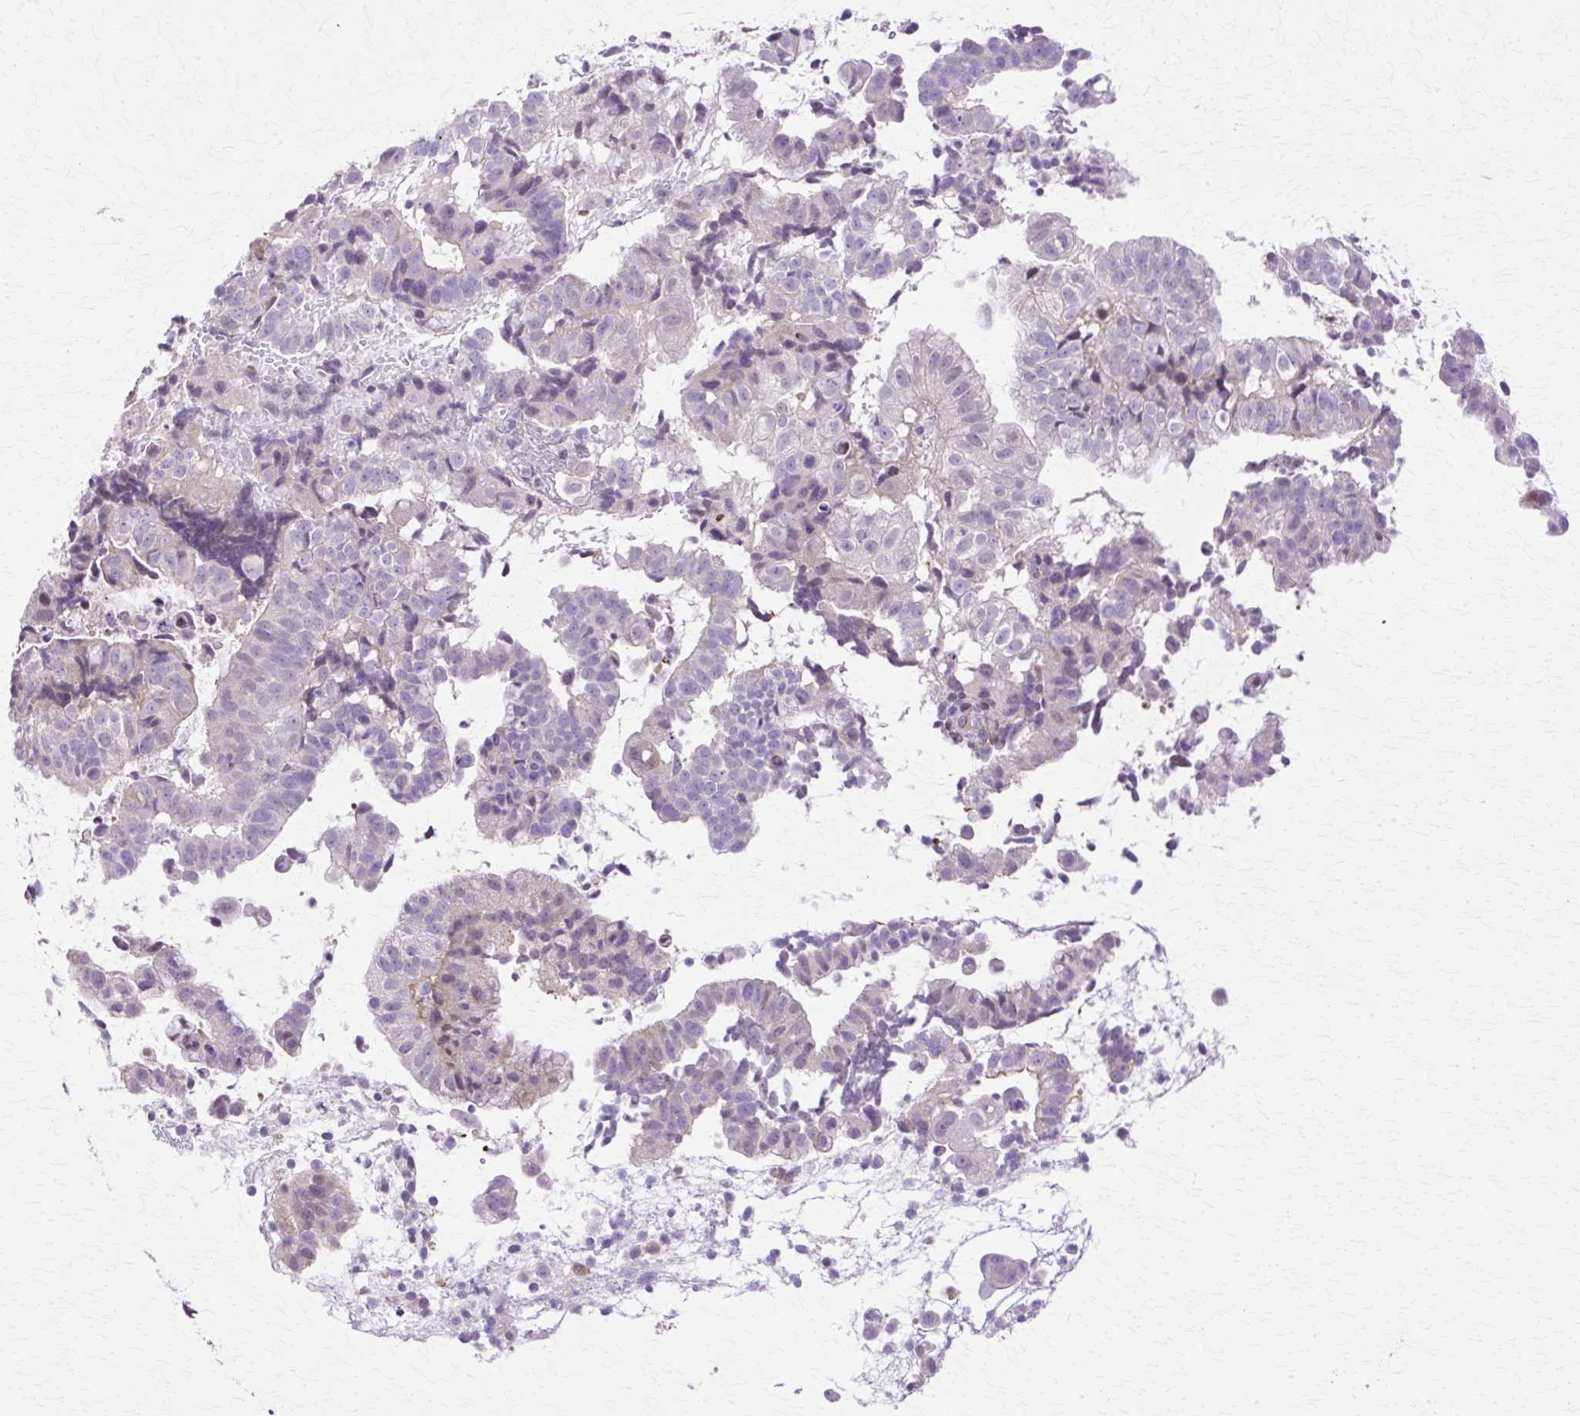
{"staining": {"intensity": "negative", "quantity": "none", "location": "none"}, "tissue": "endometrial cancer", "cell_type": "Tumor cells", "image_type": "cancer", "snomed": [{"axis": "morphology", "description": "Adenocarcinoma, NOS"}, {"axis": "topography", "description": "Endometrium"}], "caption": "Human endometrial cancer stained for a protein using immunohistochemistry demonstrates no expression in tumor cells.", "gene": "HSPA8", "patient": {"sex": "female", "age": 76}}